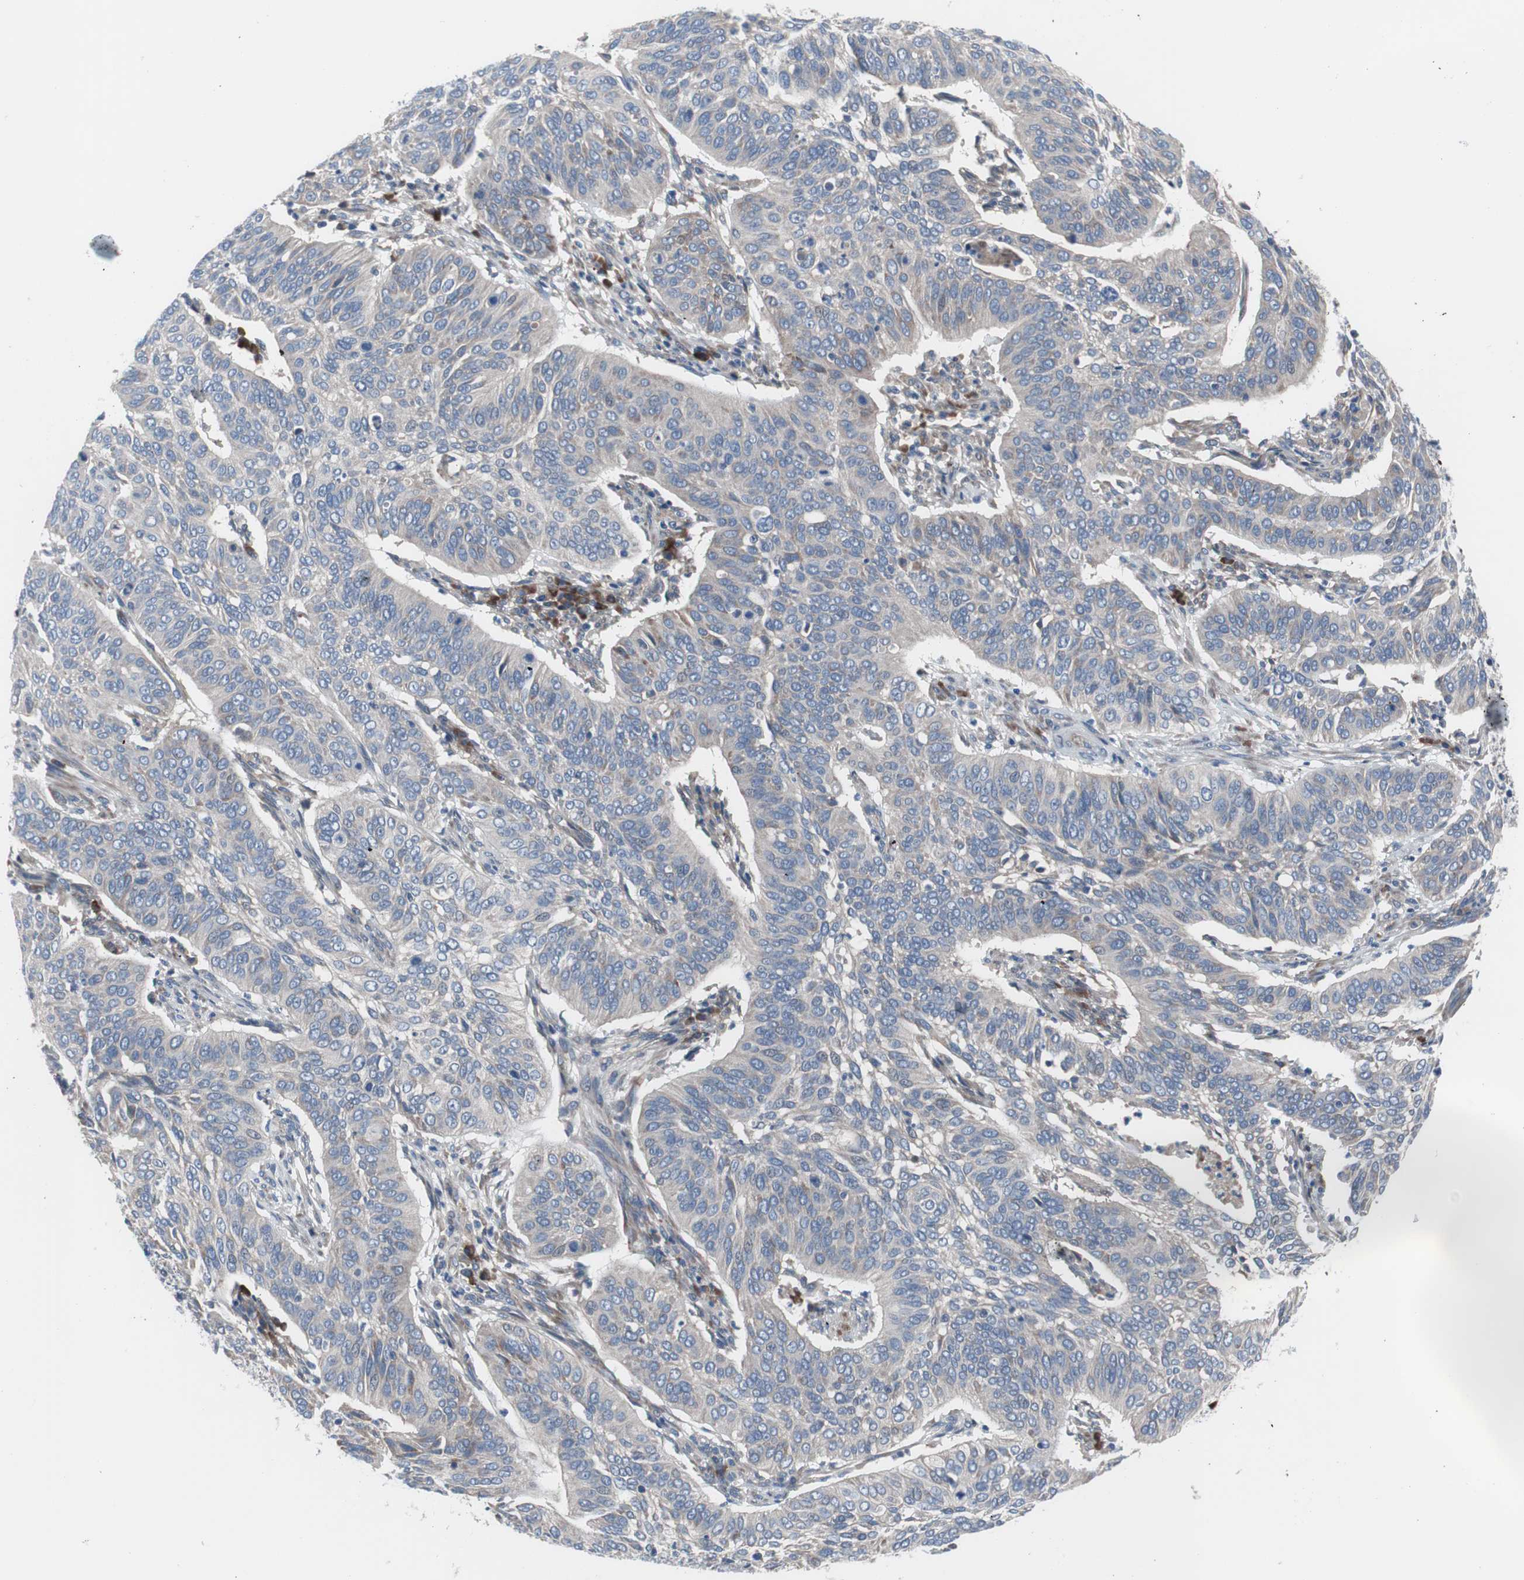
{"staining": {"intensity": "weak", "quantity": ">75%", "location": "cytoplasmic/membranous"}, "tissue": "cervical cancer", "cell_type": "Tumor cells", "image_type": "cancer", "snomed": [{"axis": "morphology", "description": "Squamous cell carcinoma, NOS"}, {"axis": "topography", "description": "Cervix"}], "caption": "Tumor cells show low levels of weak cytoplasmic/membranous staining in approximately >75% of cells in human cervical squamous cell carcinoma.", "gene": "KANSL1", "patient": {"sex": "female", "age": 39}}